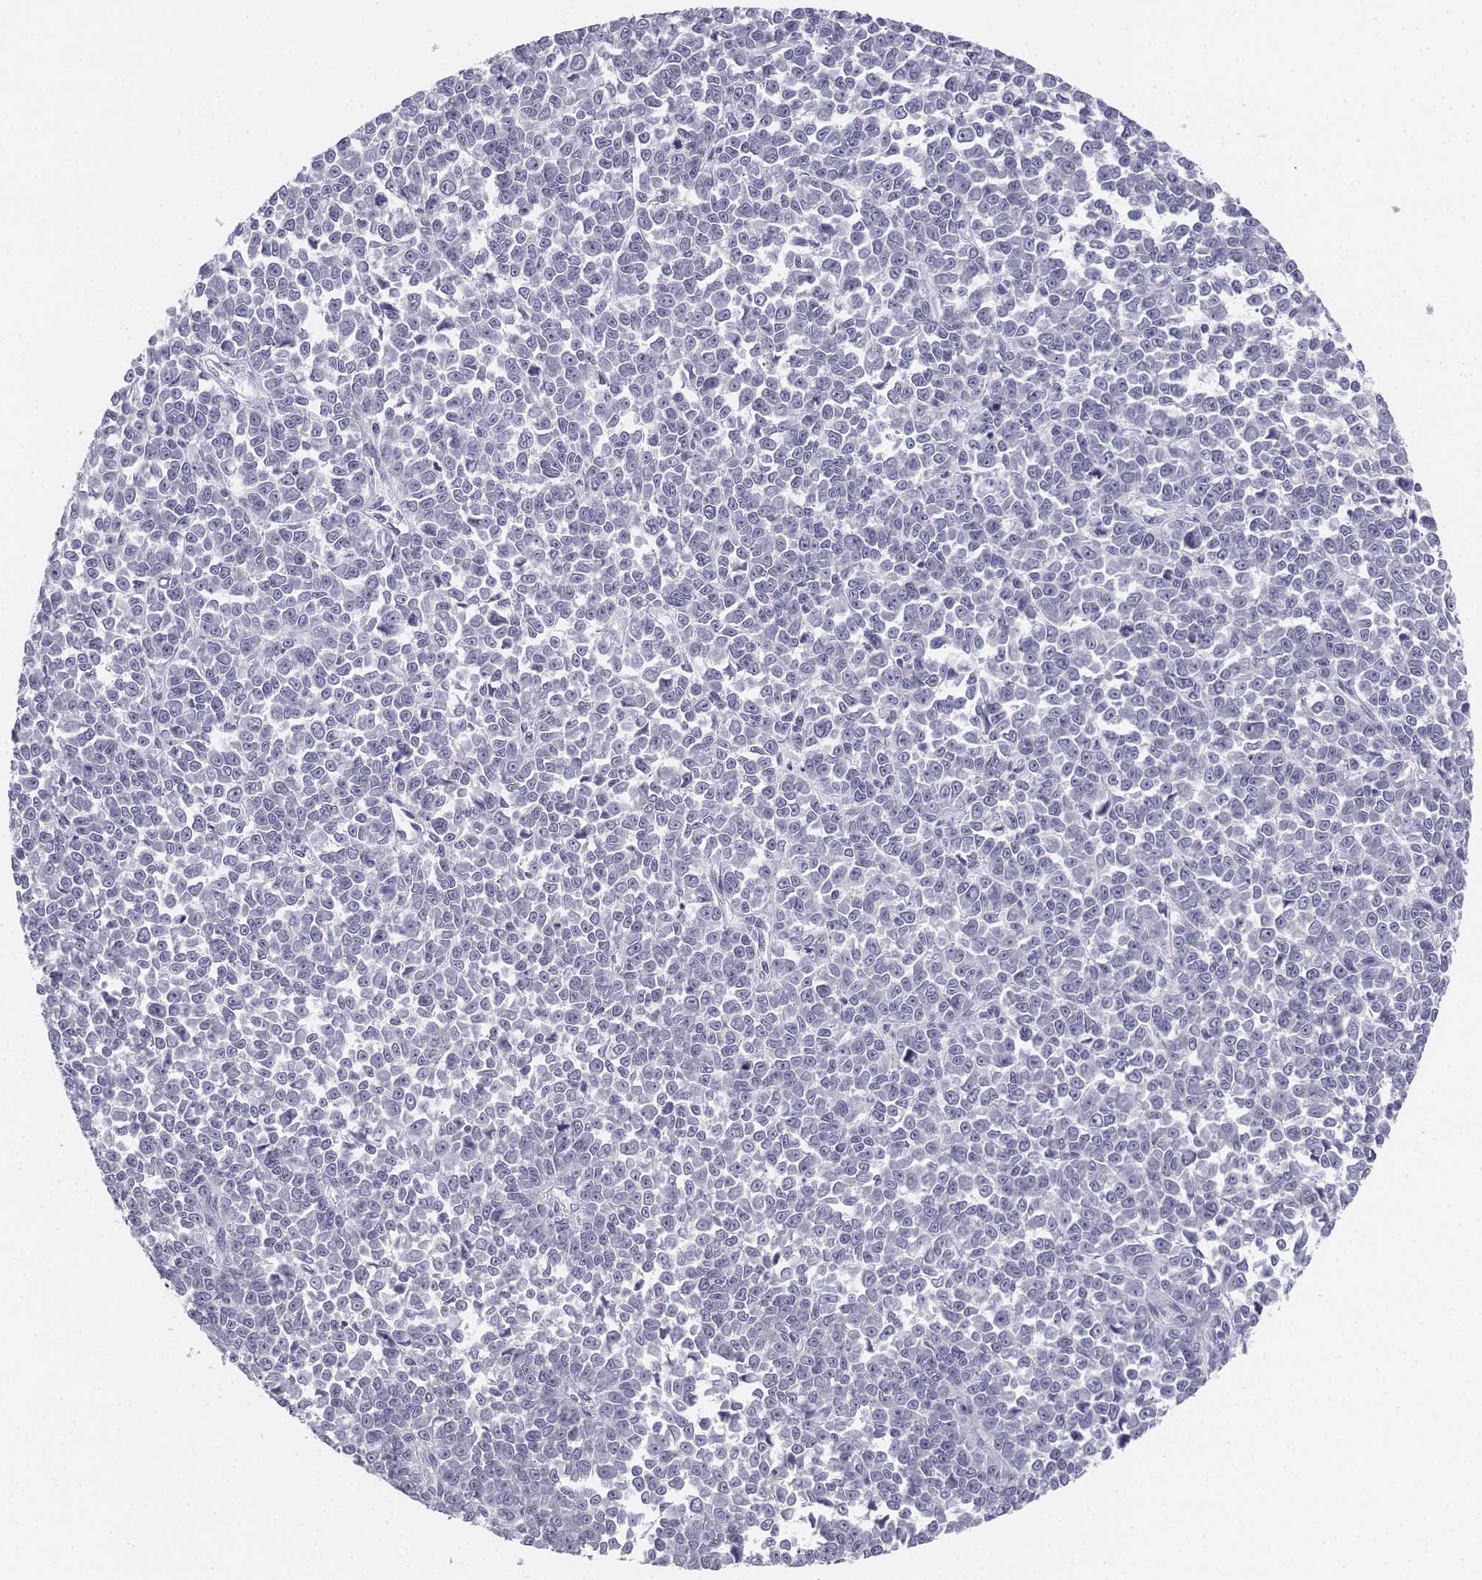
{"staining": {"intensity": "negative", "quantity": "none", "location": "none"}, "tissue": "melanoma", "cell_type": "Tumor cells", "image_type": "cancer", "snomed": [{"axis": "morphology", "description": "Malignant melanoma, NOS"}, {"axis": "topography", "description": "Skin"}], "caption": "Tumor cells are negative for protein expression in human melanoma.", "gene": "TH", "patient": {"sex": "female", "age": 95}}